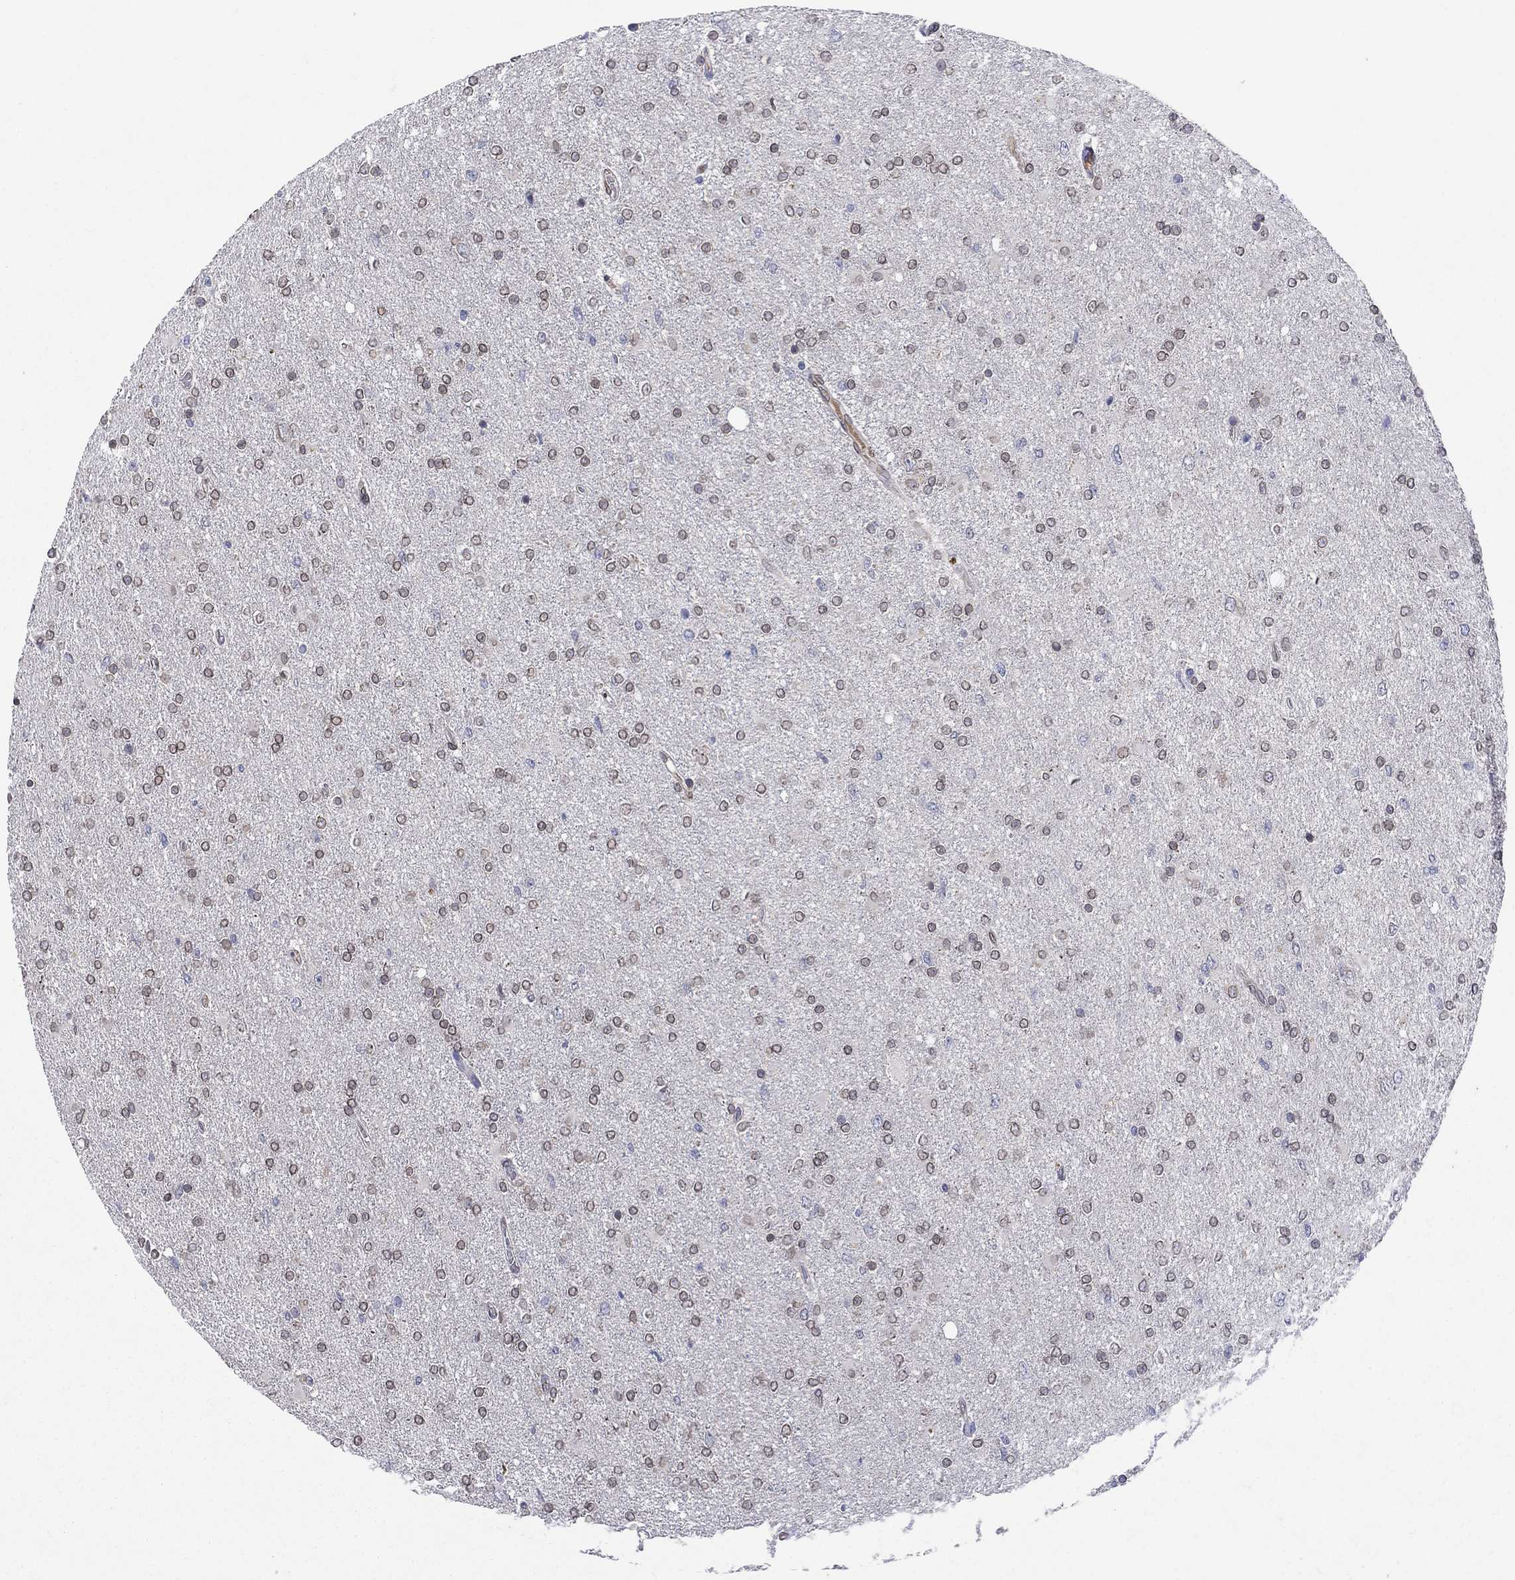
{"staining": {"intensity": "negative", "quantity": "none", "location": "none"}, "tissue": "glioma", "cell_type": "Tumor cells", "image_type": "cancer", "snomed": [{"axis": "morphology", "description": "Glioma, malignant, High grade"}, {"axis": "topography", "description": "Cerebral cortex"}], "caption": "Immunohistochemistry histopathology image of human malignant glioma (high-grade) stained for a protein (brown), which reveals no positivity in tumor cells.", "gene": "EMC9", "patient": {"sex": "male", "age": 70}}